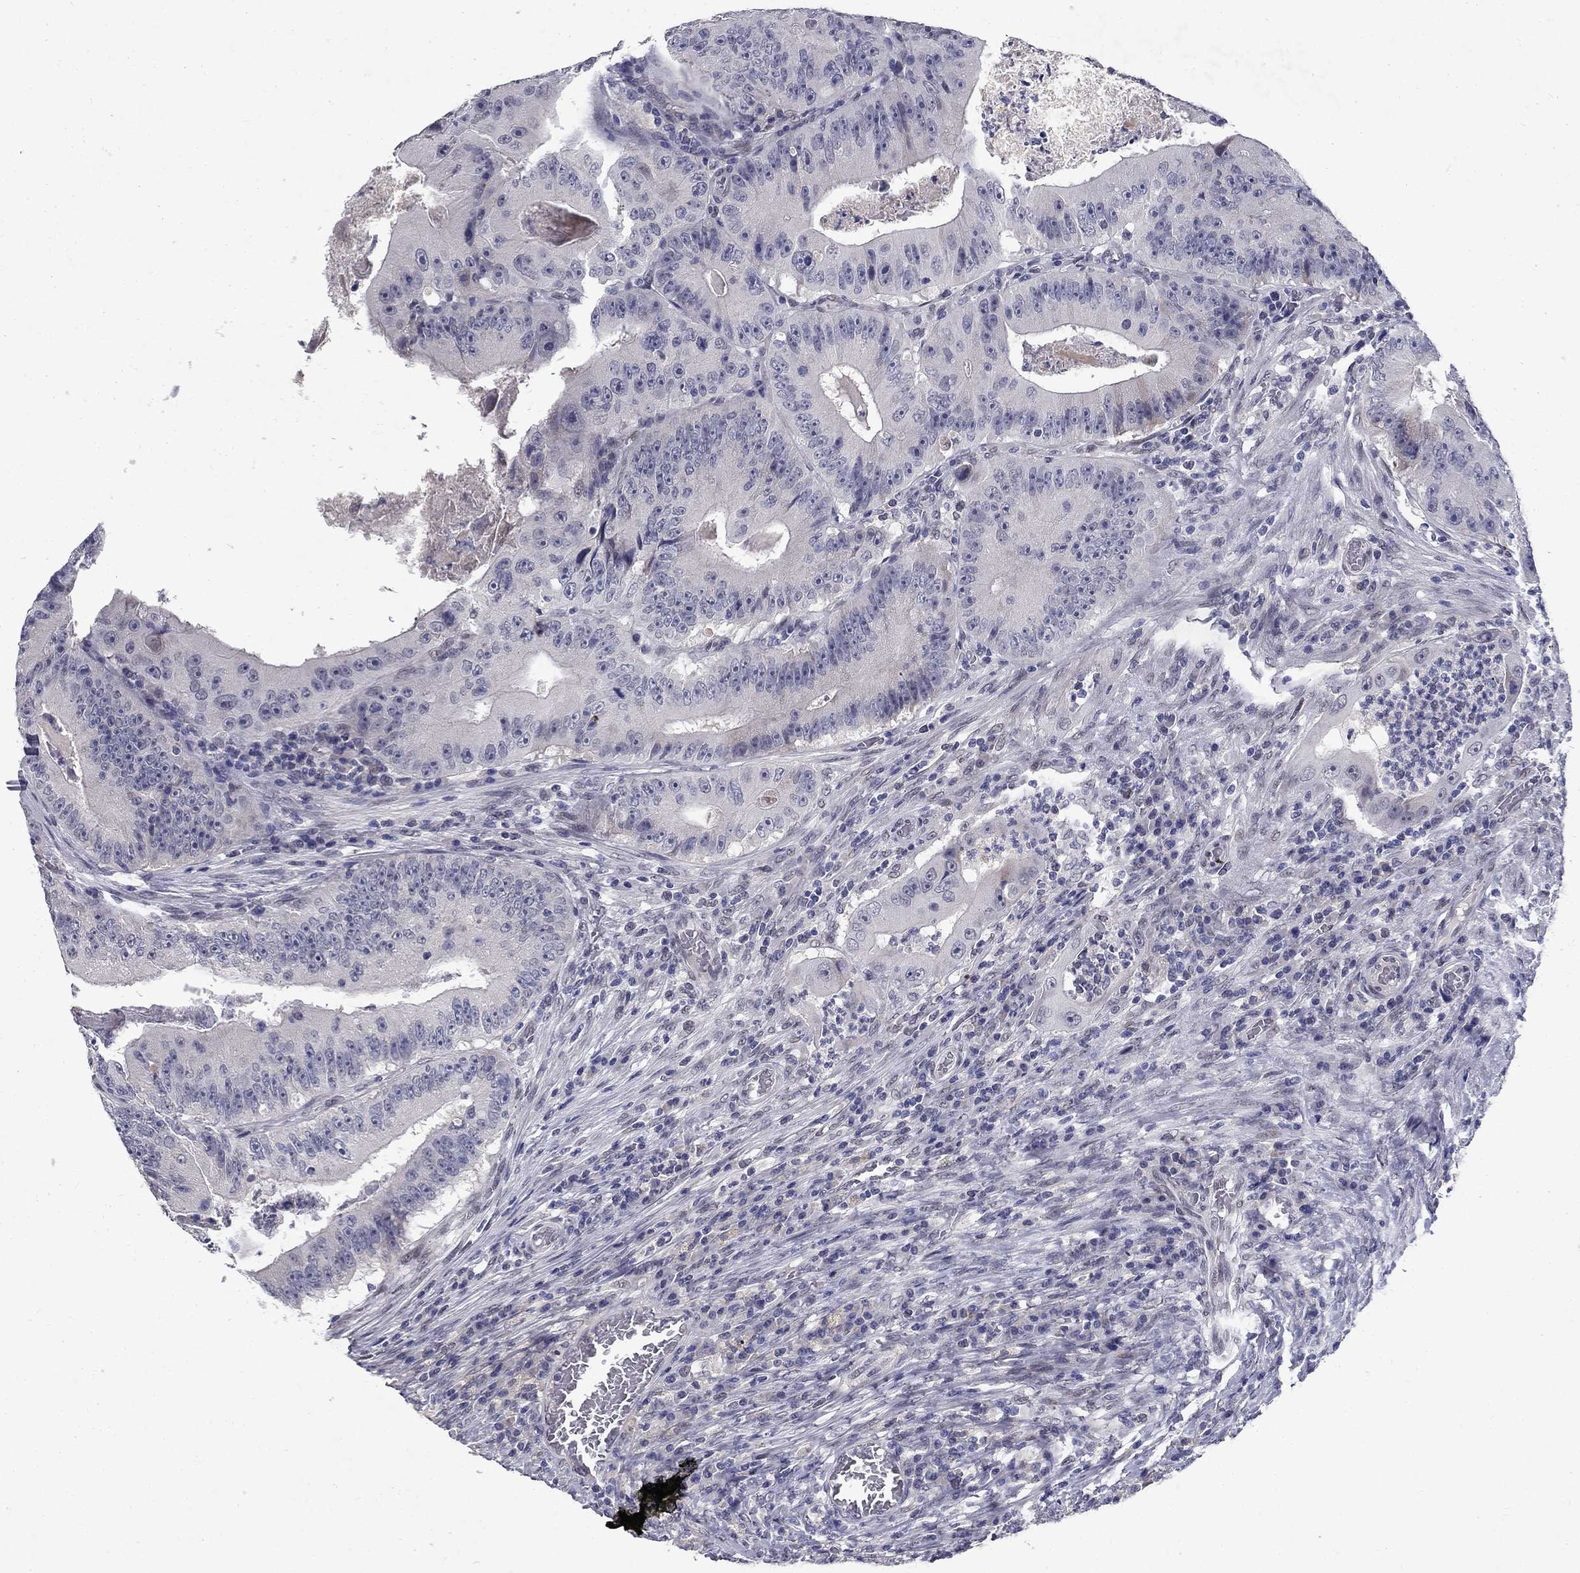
{"staining": {"intensity": "negative", "quantity": "none", "location": "none"}, "tissue": "colorectal cancer", "cell_type": "Tumor cells", "image_type": "cancer", "snomed": [{"axis": "morphology", "description": "Adenocarcinoma, NOS"}, {"axis": "topography", "description": "Colon"}], "caption": "Immunohistochemistry (IHC) of colorectal adenocarcinoma displays no staining in tumor cells.", "gene": "RBFOX1", "patient": {"sex": "female", "age": 86}}